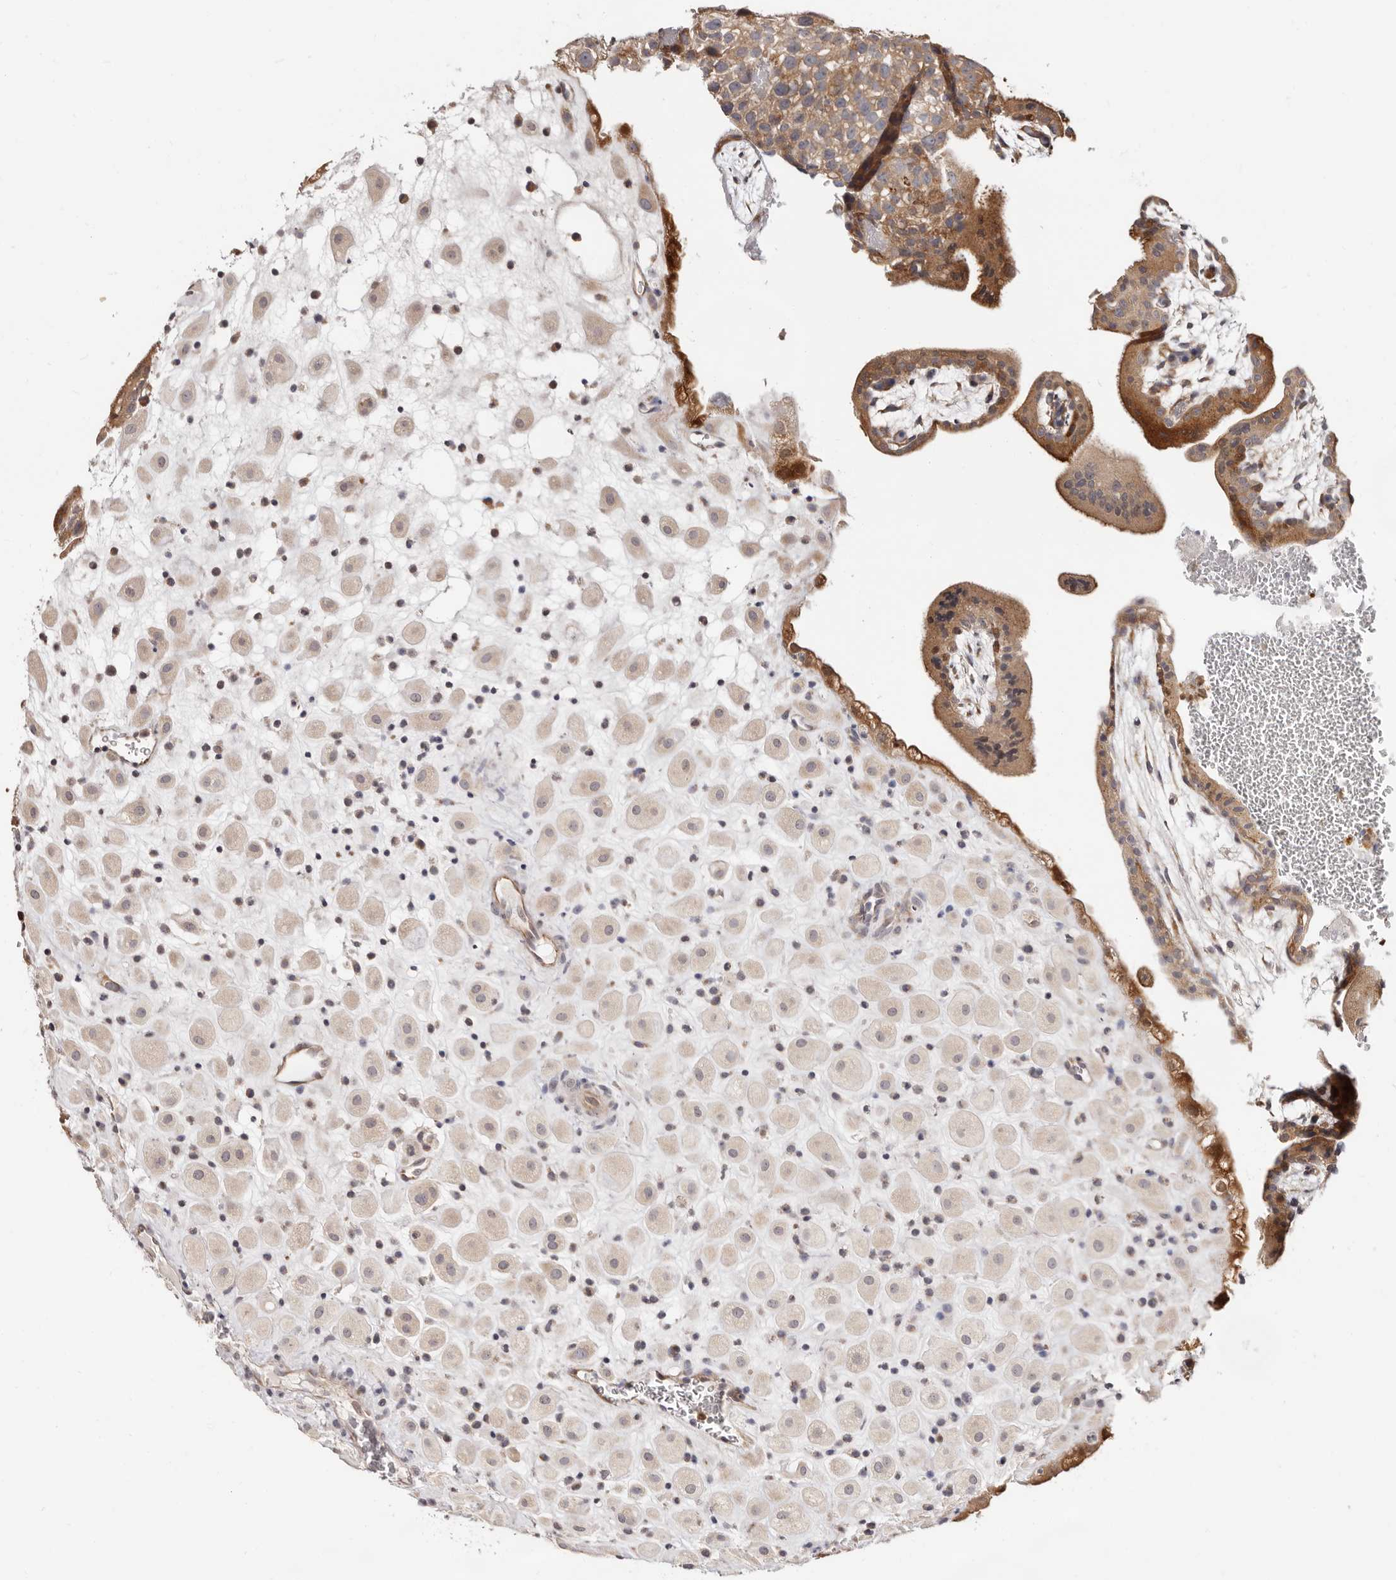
{"staining": {"intensity": "weak", "quantity": "25%-75%", "location": "cytoplasmic/membranous"}, "tissue": "placenta", "cell_type": "Decidual cells", "image_type": "normal", "snomed": [{"axis": "morphology", "description": "Normal tissue, NOS"}, {"axis": "topography", "description": "Placenta"}], "caption": "A high-resolution histopathology image shows immunohistochemistry (IHC) staining of unremarkable placenta, which exhibits weak cytoplasmic/membranous staining in approximately 25%-75% of decidual cells.", "gene": "BCL2L15", "patient": {"sex": "female", "age": 35}}